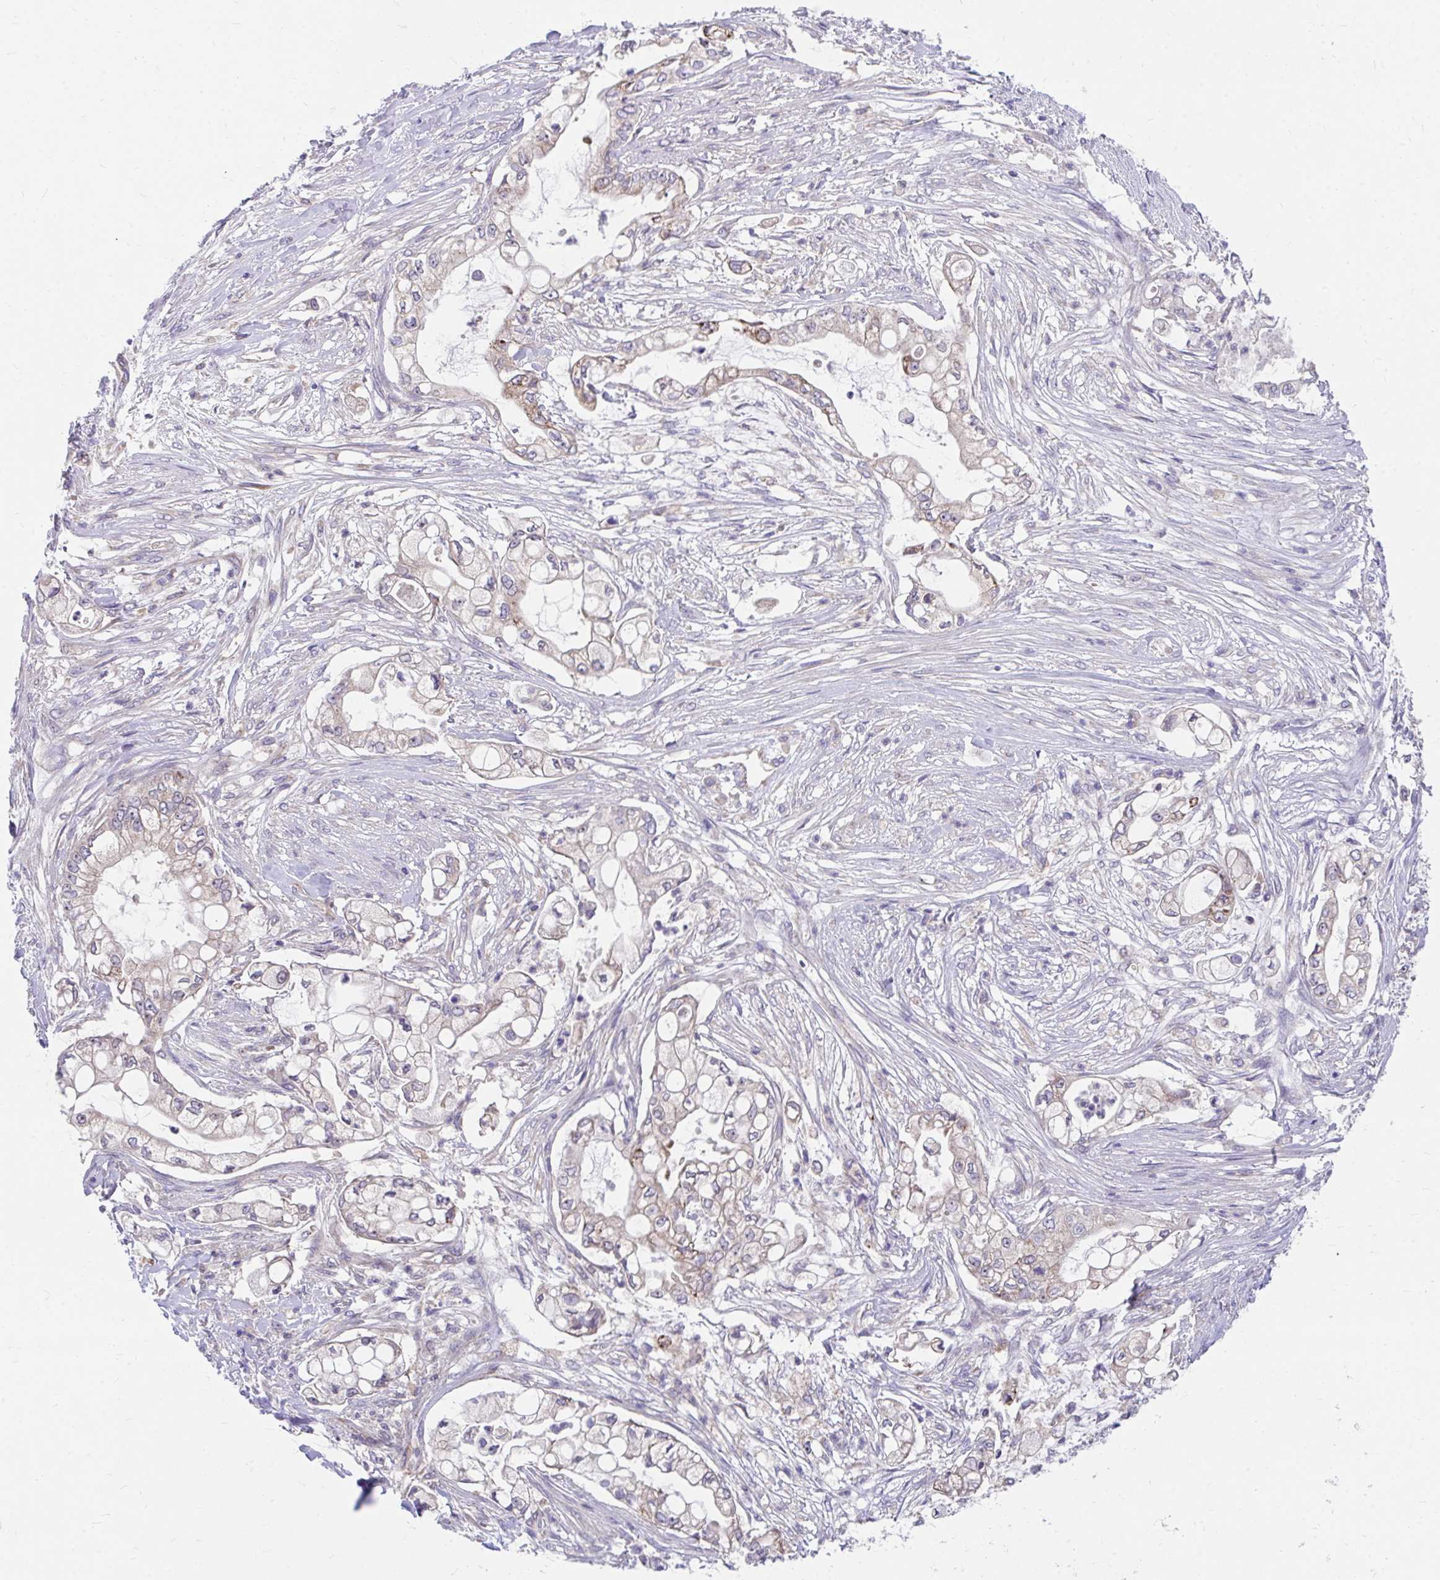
{"staining": {"intensity": "weak", "quantity": "25%-75%", "location": "cytoplasmic/membranous"}, "tissue": "pancreatic cancer", "cell_type": "Tumor cells", "image_type": "cancer", "snomed": [{"axis": "morphology", "description": "Adenocarcinoma, NOS"}, {"axis": "topography", "description": "Pancreas"}], "caption": "Immunohistochemical staining of human pancreatic adenocarcinoma exhibits low levels of weak cytoplasmic/membranous protein expression in about 25%-75% of tumor cells. (DAB IHC with brightfield microscopy, high magnification).", "gene": "FHIP1B", "patient": {"sex": "female", "age": 69}}